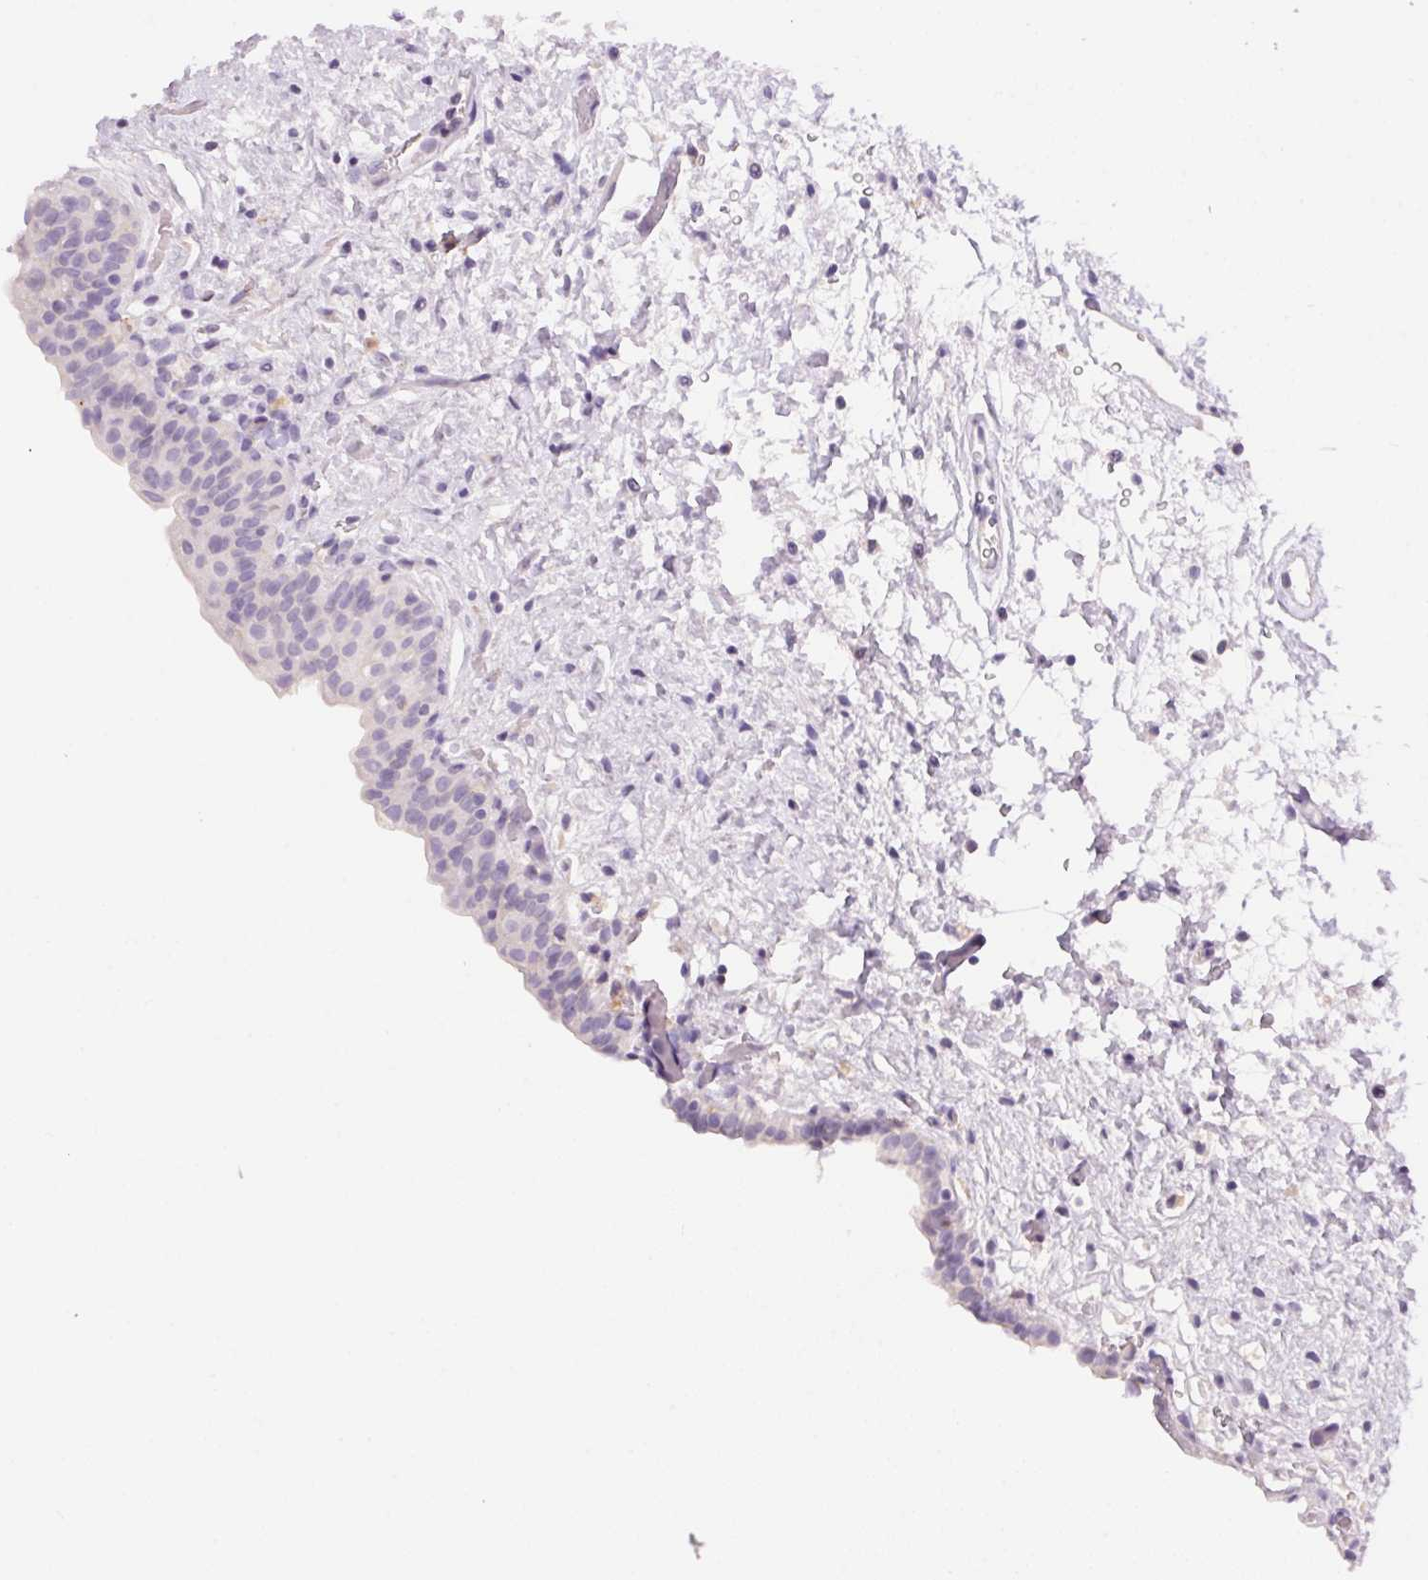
{"staining": {"intensity": "negative", "quantity": "none", "location": "none"}, "tissue": "urinary bladder", "cell_type": "Urothelial cells", "image_type": "normal", "snomed": [{"axis": "morphology", "description": "Normal tissue, NOS"}, {"axis": "topography", "description": "Urinary bladder"}], "caption": "Urinary bladder stained for a protein using IHC exhibits no expression urothelial cells.", "gene": "PNLIPRP3", "patient": {"sex": "male", "age": 69}}